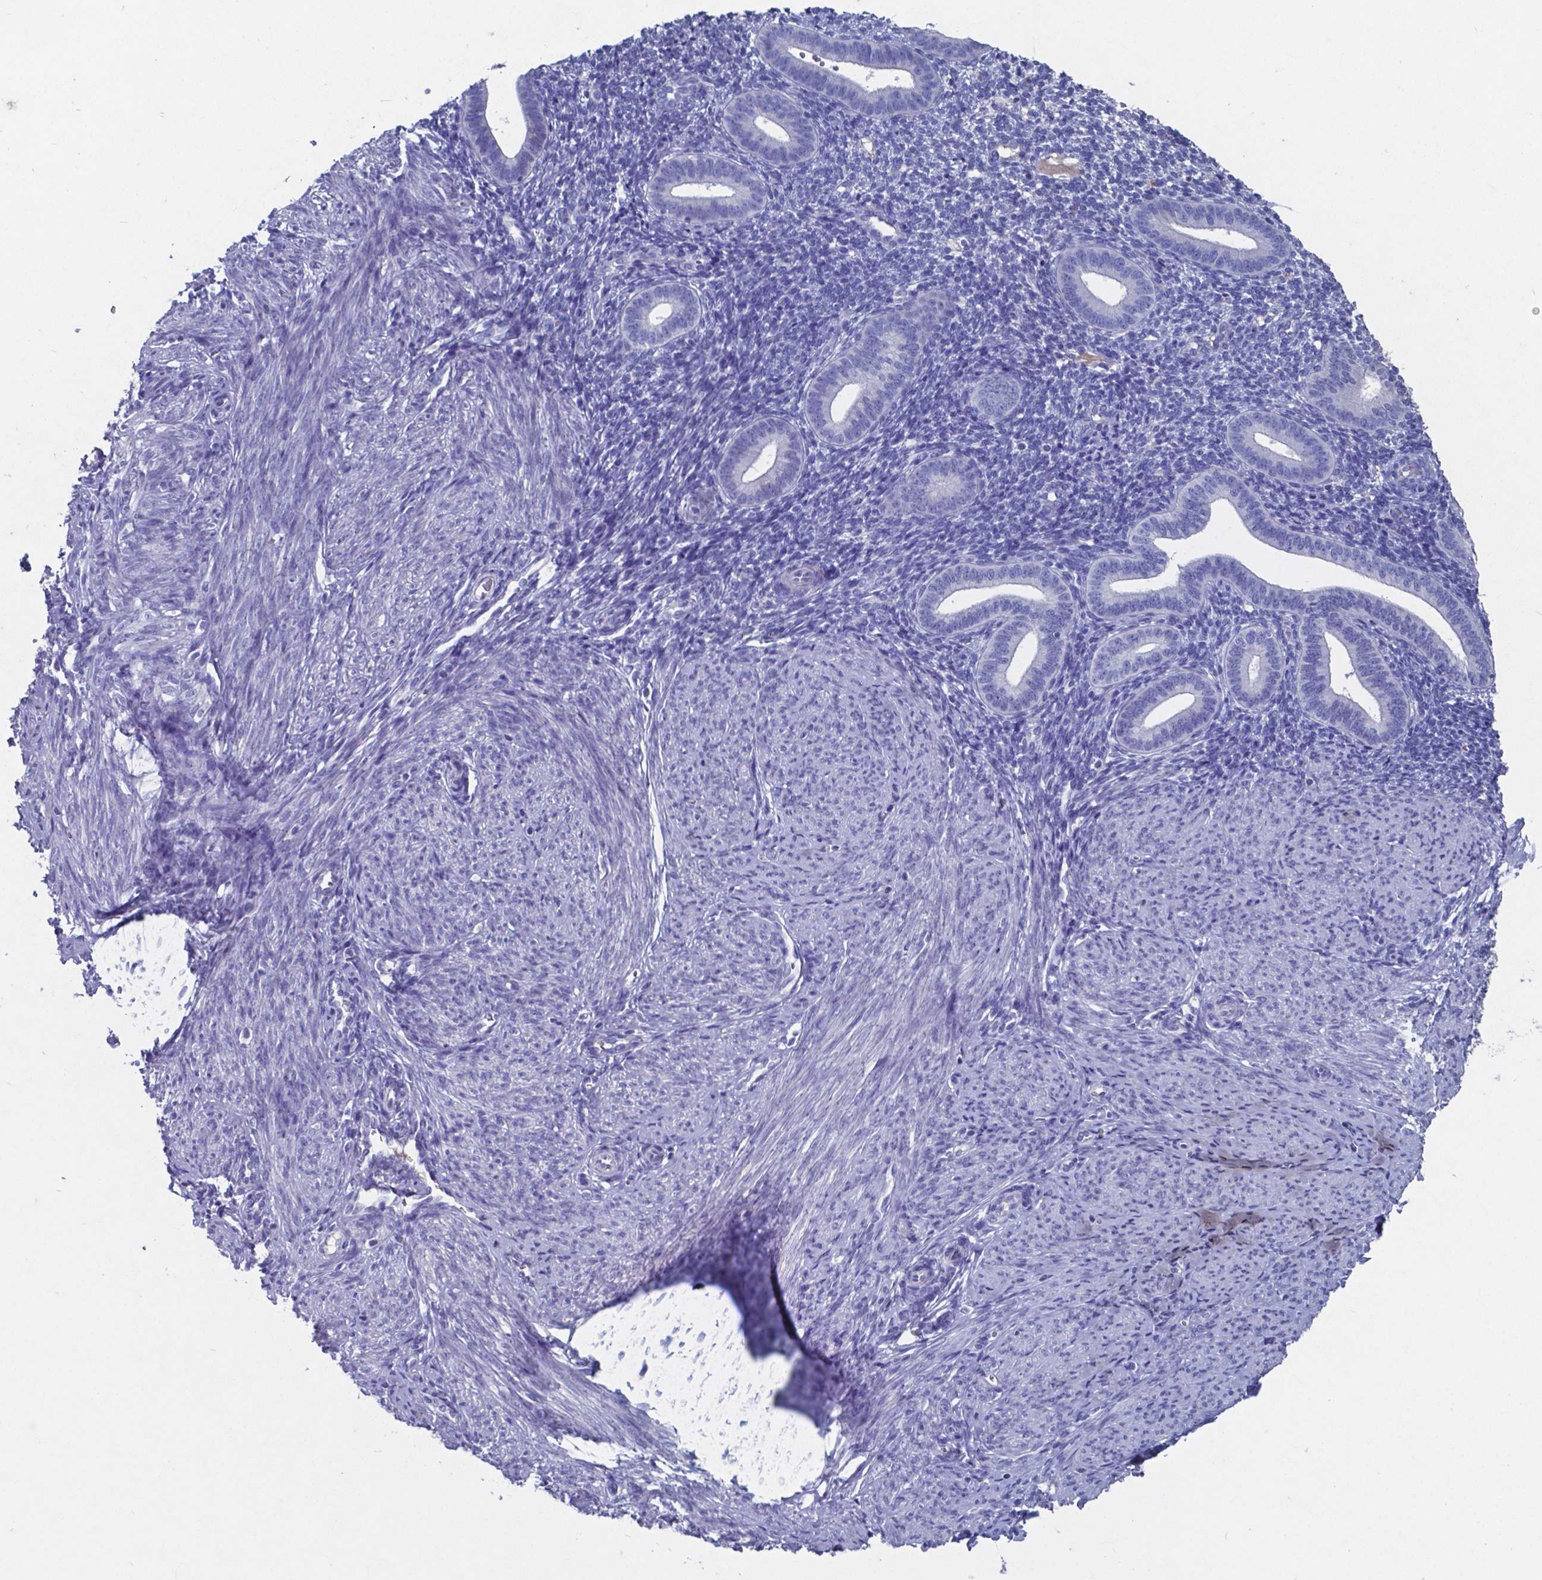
{"staining": {"intensity": "negative", "quantity": "none", "location": "none"}, "tissue": "endometrium", "cell_type": "Cells in endometrial stroma", "image_type": "normal", "snomed": [{"axis": "morphology", "description": "Normal tissue, NOS"}, {"axis": "topography", "description": "Endometrium"}], "caption": "A high-resolution histopathology image shows IHC staining of benign endometrium, which exhibits no significant expression in cells in endometrial stroma.", "gene": "TTR", "patient": {"sex": "female", "age": 40}}